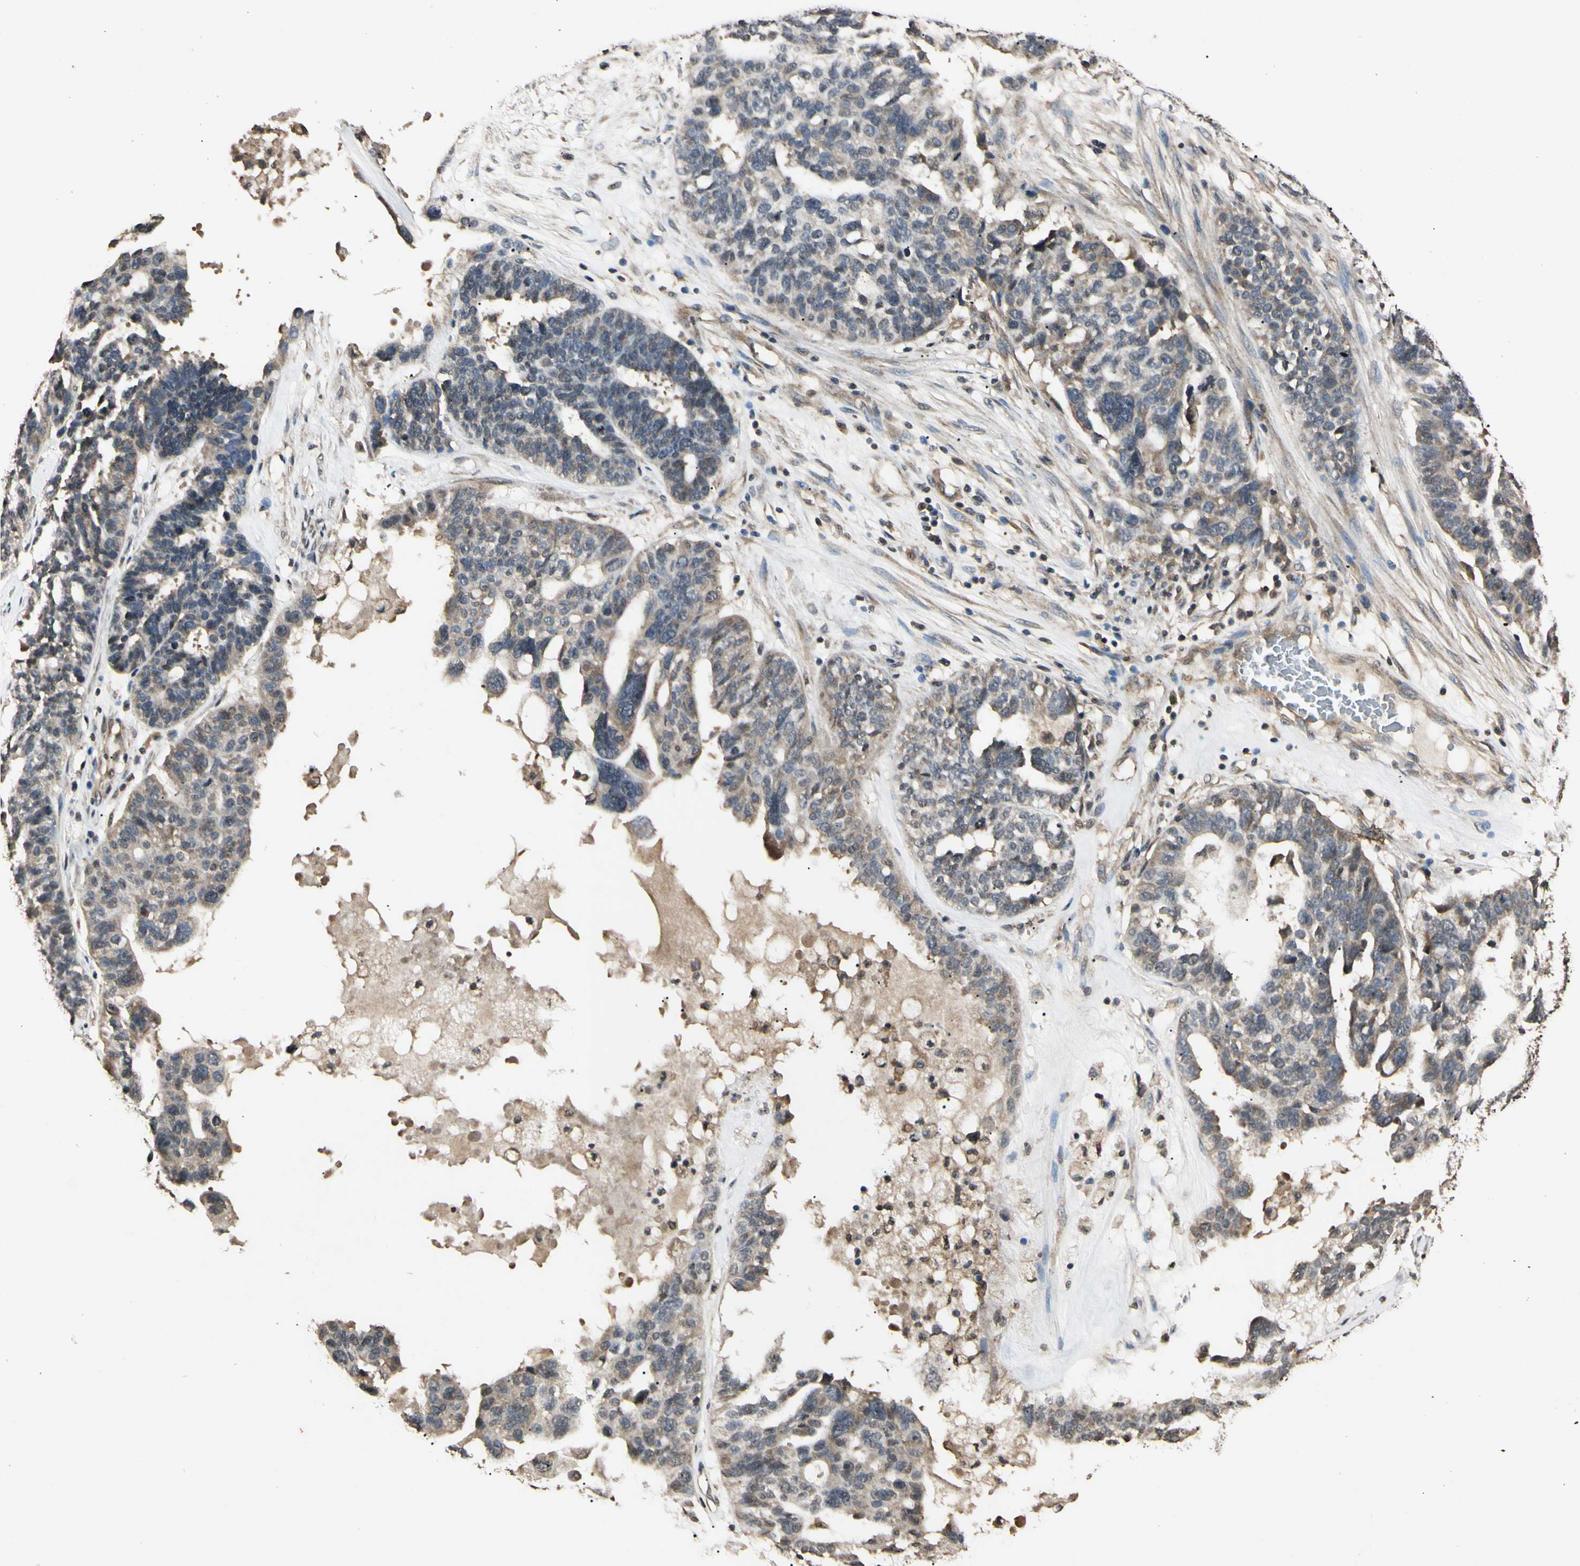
{"staining": {"intensity": "weak", "quantity": "<25%", "location": "cytoplasmic/membranous"}, "tissue": "ovarian cancer", "cell_type": "Tumor cells", "image_type": "cancer", "snomed": [{"axis": "morphology", "description": "Cystadenocarcinoma, serous, NOS"}, {"axis": "topography", "description": "Ovary"}], "caption": "Human serous cystadenocarcinoma (ovarian) stained for a protein using immunohistochemistry (IHC) demonstrates no expression in tumor cells.", "gene": "EPN1", "patient": {"sex": "female", "age": 59}}